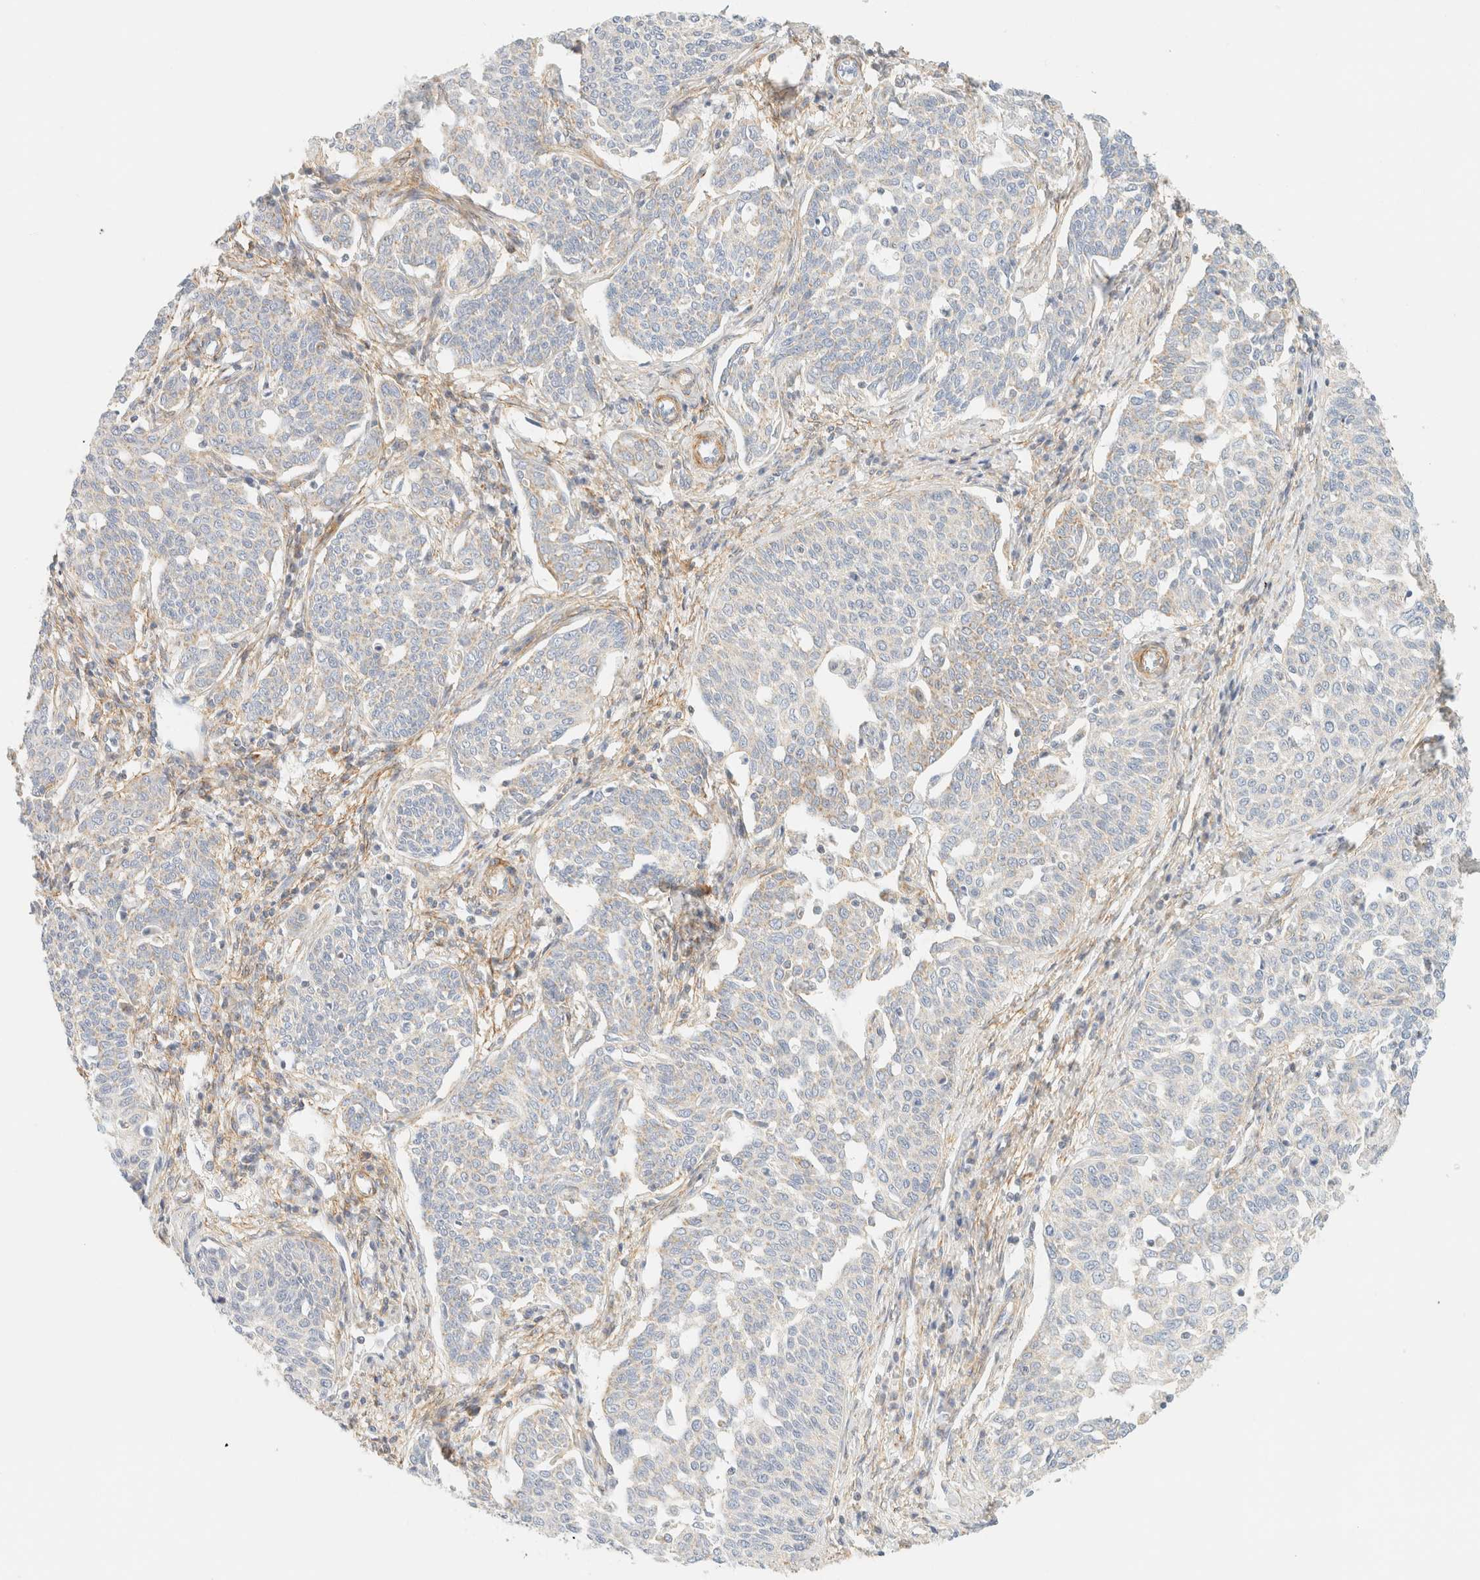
{"staining": {"intensity": "negative", "quantity": "none", "location": "none"}, "tissue": "cervical cancer", "cell_type": "Tumor cells", "image_type": "cancer", "snomed": [{"axis": "morphology", "description": "Squamous cell carcinoma, NOS"}, {"axis": "topography", "description": "Cervix"}], "caption": "An image of cervical cancer (squamous cell carcinoma) stained for a protein demonstrates no brown staining in tumor cells.", "gene": "MRM3", "patient": {"sex": "female", "age": 34}}